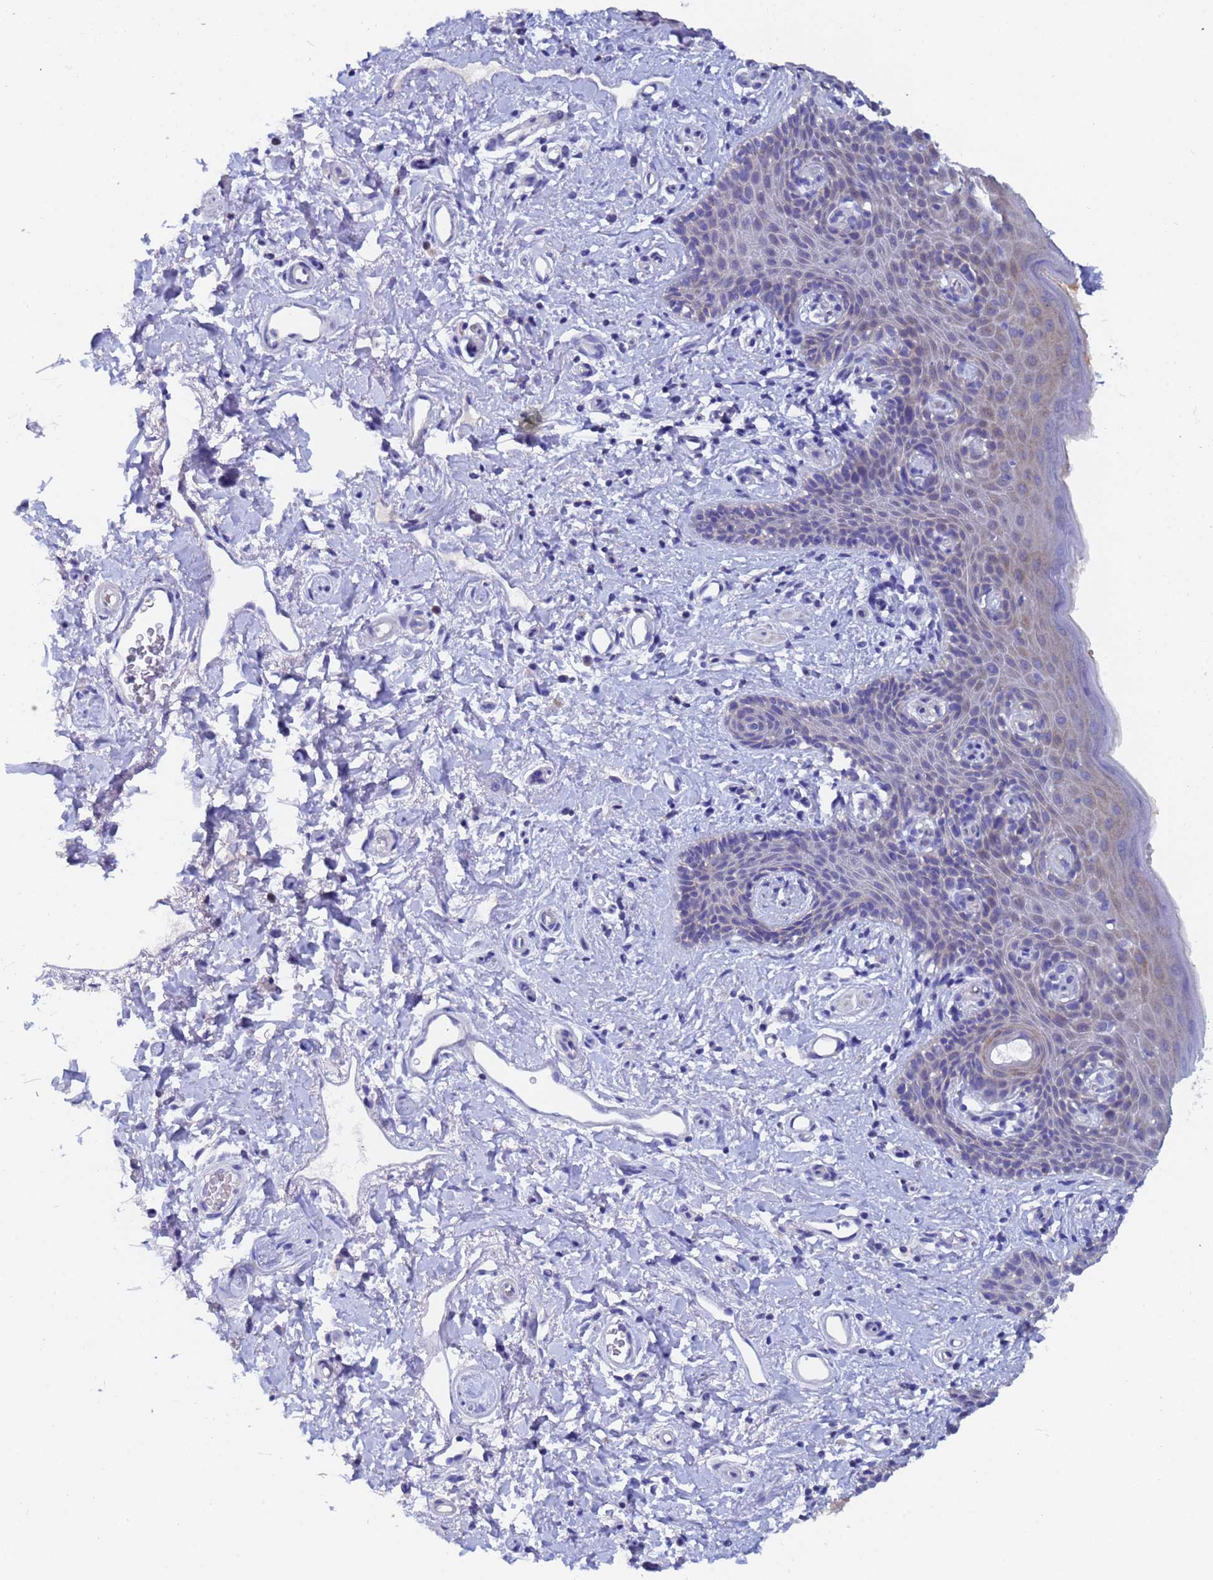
{"staining": {"intensity": "moderate", "quantity": "<25%", "location": "cytoplasmic/membranous"}, "tissue": "skin", "cell_type": "Epidermal cells", "image_type": "normal", "snomed": [{"axis": "morphology", "description": "Normal tissue, NOS"}, {"axis": "topography", "description": "Vulva"}], "caption": "A histopathology image of human skin stained for a protein demonstrates moderate cytoplasmic/membranous brown staining in epidermal cells. (DAB IHC with brightfield microscopy, high magnification).", "gene": "UBE2O", "patient": {"sex": "female", "age": 66}}